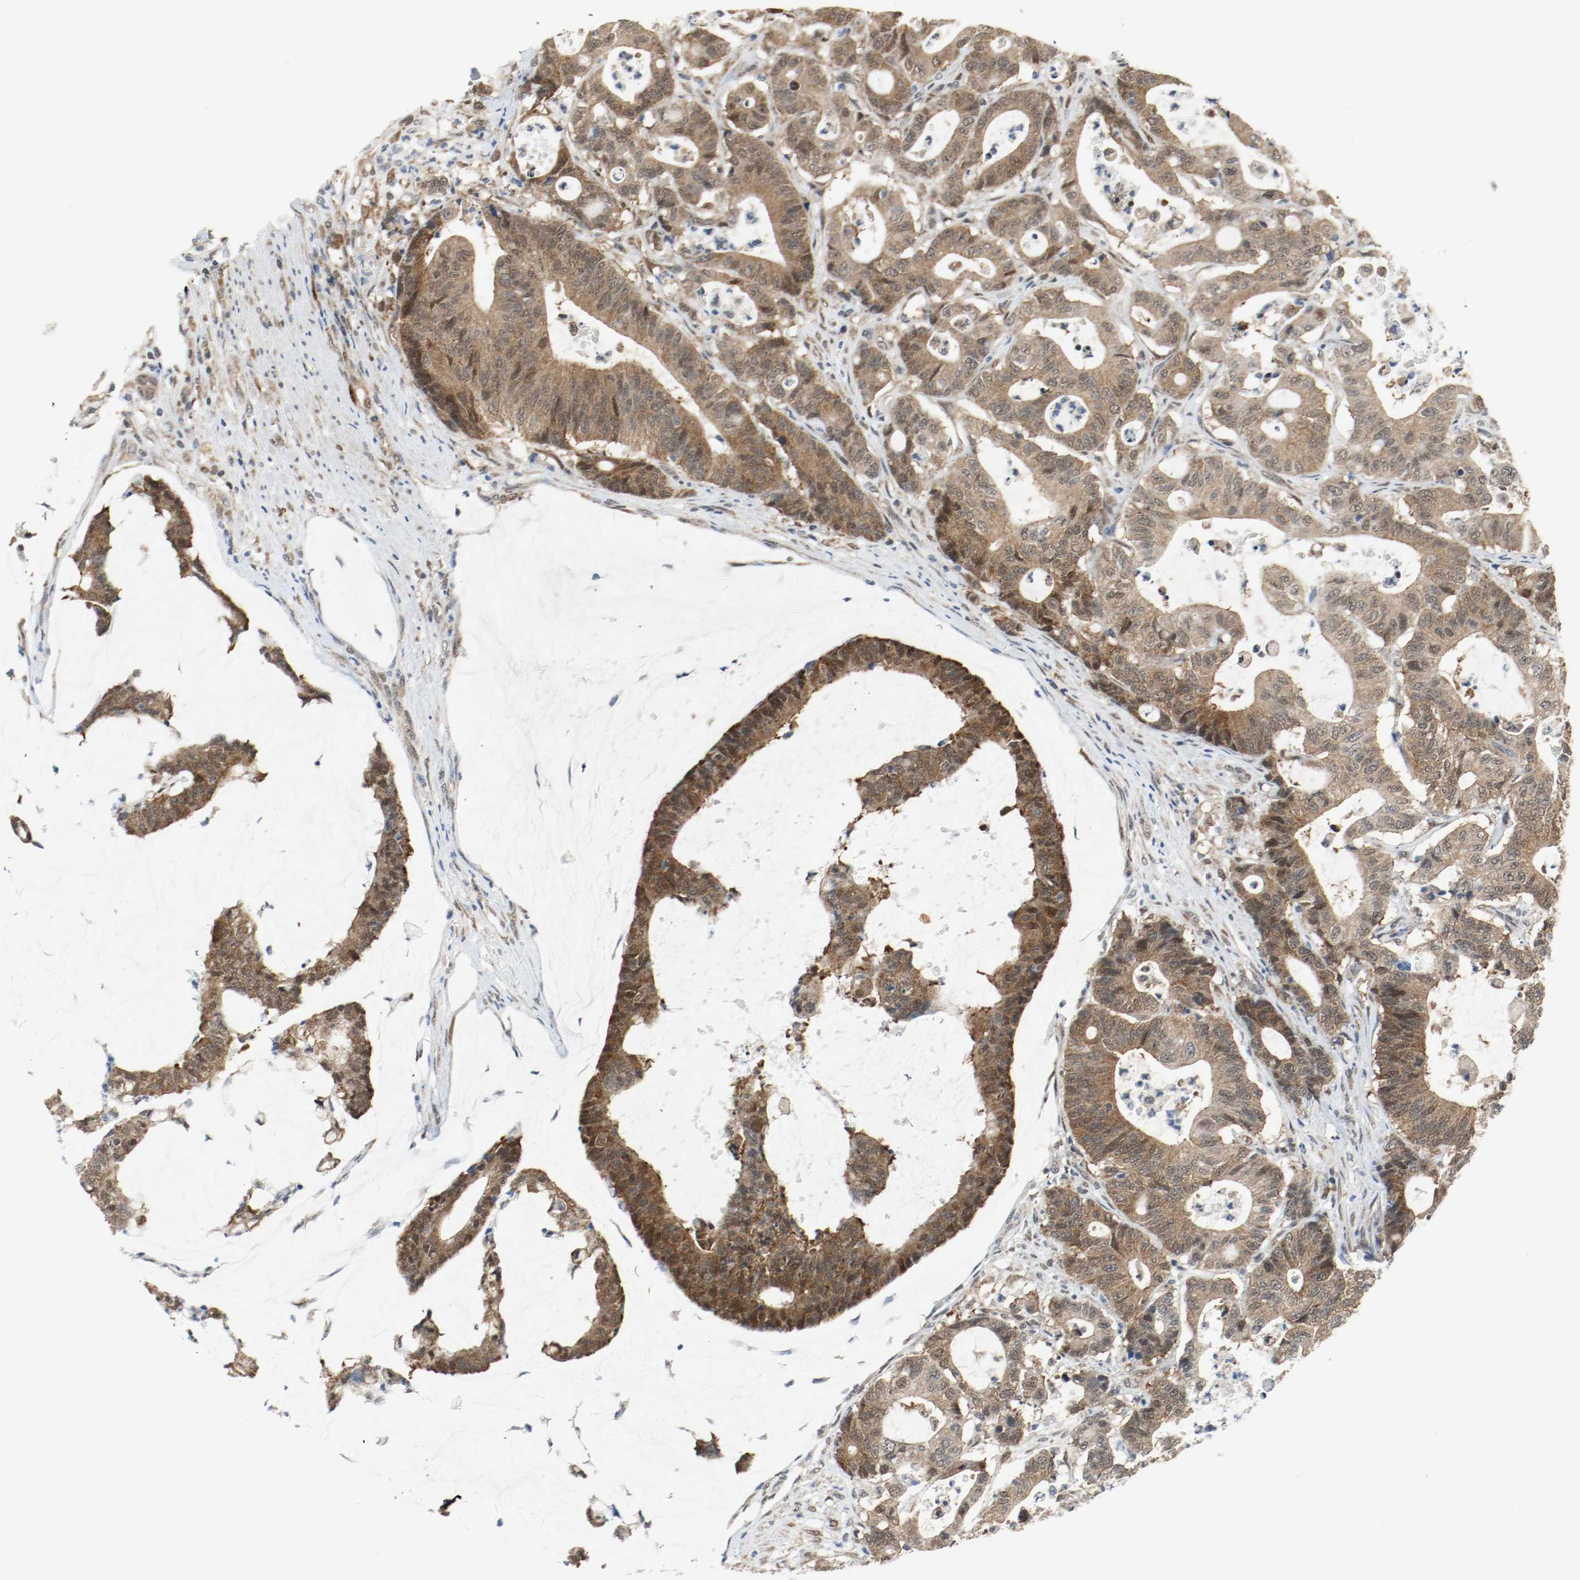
{"staining": {"intensity": "strong", "quantity": ">75%", "location": "cytoplasmic/membranous,nuclear"}, "tissue": "colorectal cancer", "cell_type": "Tumor cells", "image_type": "cancer", "snomed": [{"axis": "morphology", "description": "Adenocarcinoma, NOS"}, {"axis": "topography", "description": "Colon"}], "caption": "Colorectal cancer (adenocarcinoma) tissue exhibits strong cytoplasmic/membranous and nuclear expression in about >75% of tumor cells, visualized by immunohistochemistry. (brown staining indicates protein expression, while blue staining denotes nuclei).", "gene": "PPME1", "patient": {"sex": "female", "age": 84}}